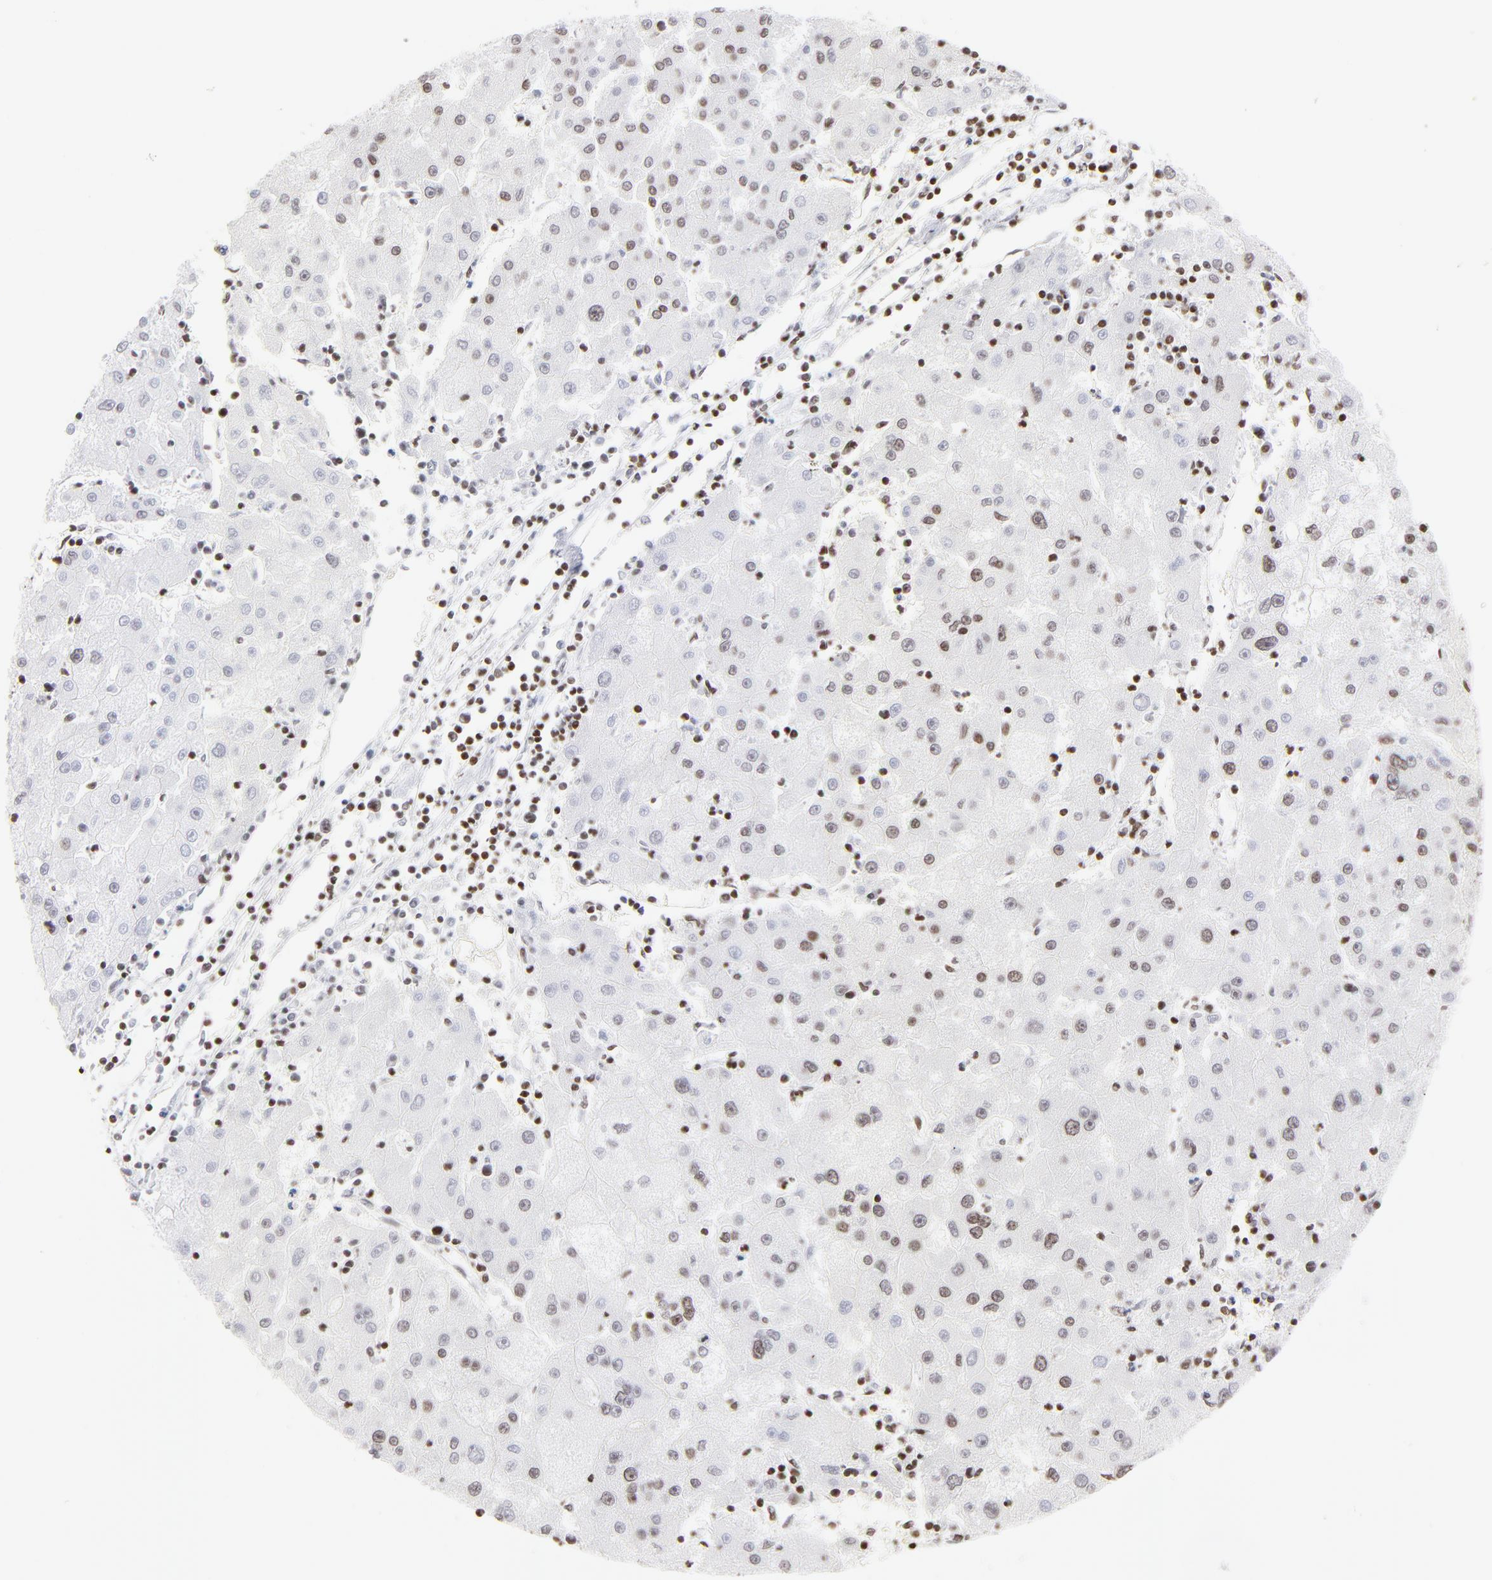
{"staining": {"intensity": "weak", "quantity": "<25%", "location": "nuclear"}, "tissue": "liver cancer", "cell_type": "Tumor cells", "image_type": "cancer", "snomed": [{"axis": "morphology", "description": "Carcinoma, Hepatocellular, NOS"}, {"axis": "topography", "description": "Liver"}], "caption": "Photomicrograph shows no protein positivity in tumor cells of liver hepatocellular carcinoma tissue.", "gene": "RTL4", "patient": {"sex": "male", "age": 72}}